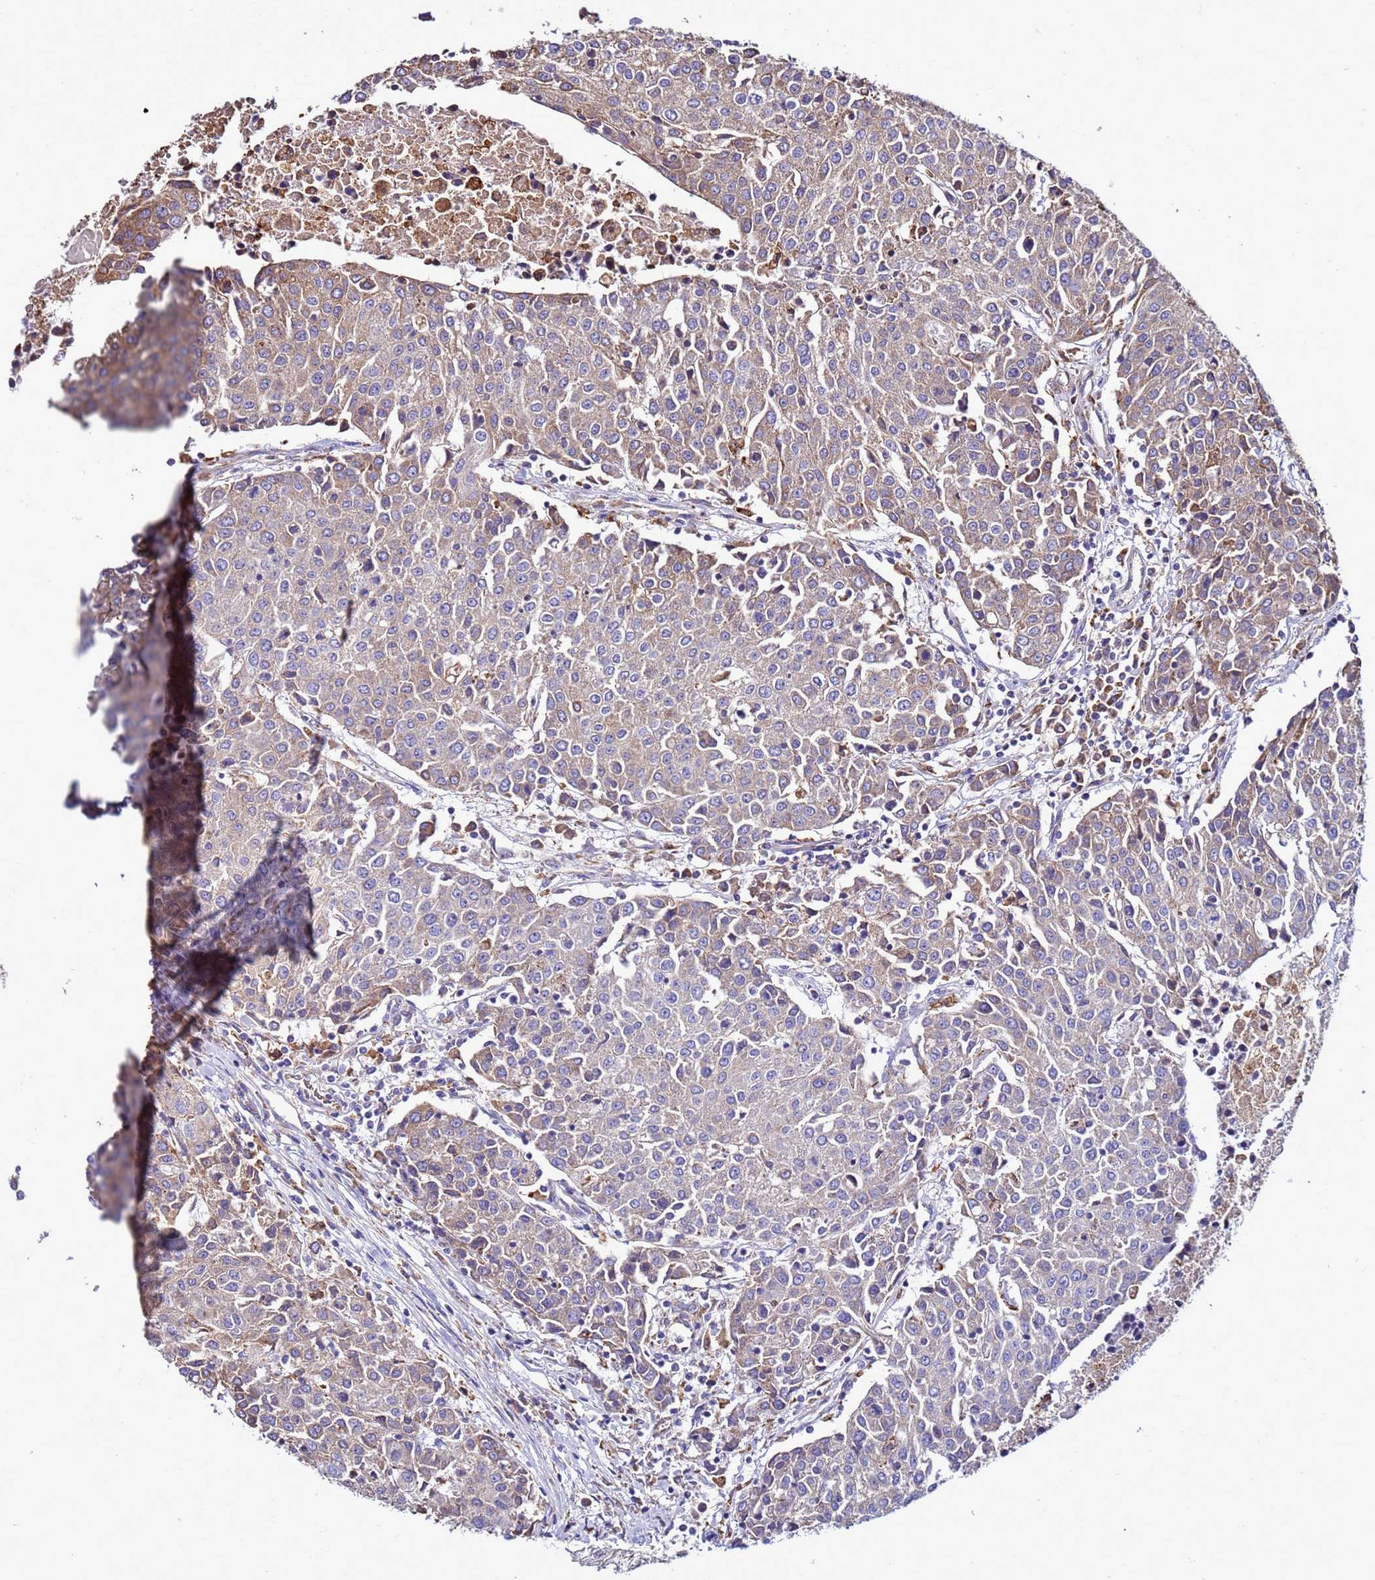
{"staining": {"intensity": "weak", "quantity": "<25%", "location": "cytoplasmic/membranous"}, "tissue": "urothelial cancer", "cell_type": "Tumor cells", "image_type": "cancer", "snomed": [{"axis": "morphology", "description": "Urothelial carcinoma, High grade"}, {"axis": "topography", "description": "Urinary bladder"}], "caption": "Immunohistochemistry (IHC) of urothelial cancer displays no staining in tumor cells.", "gene": "ANTKMT", "patient": {"sex": "female", "age": 85}}